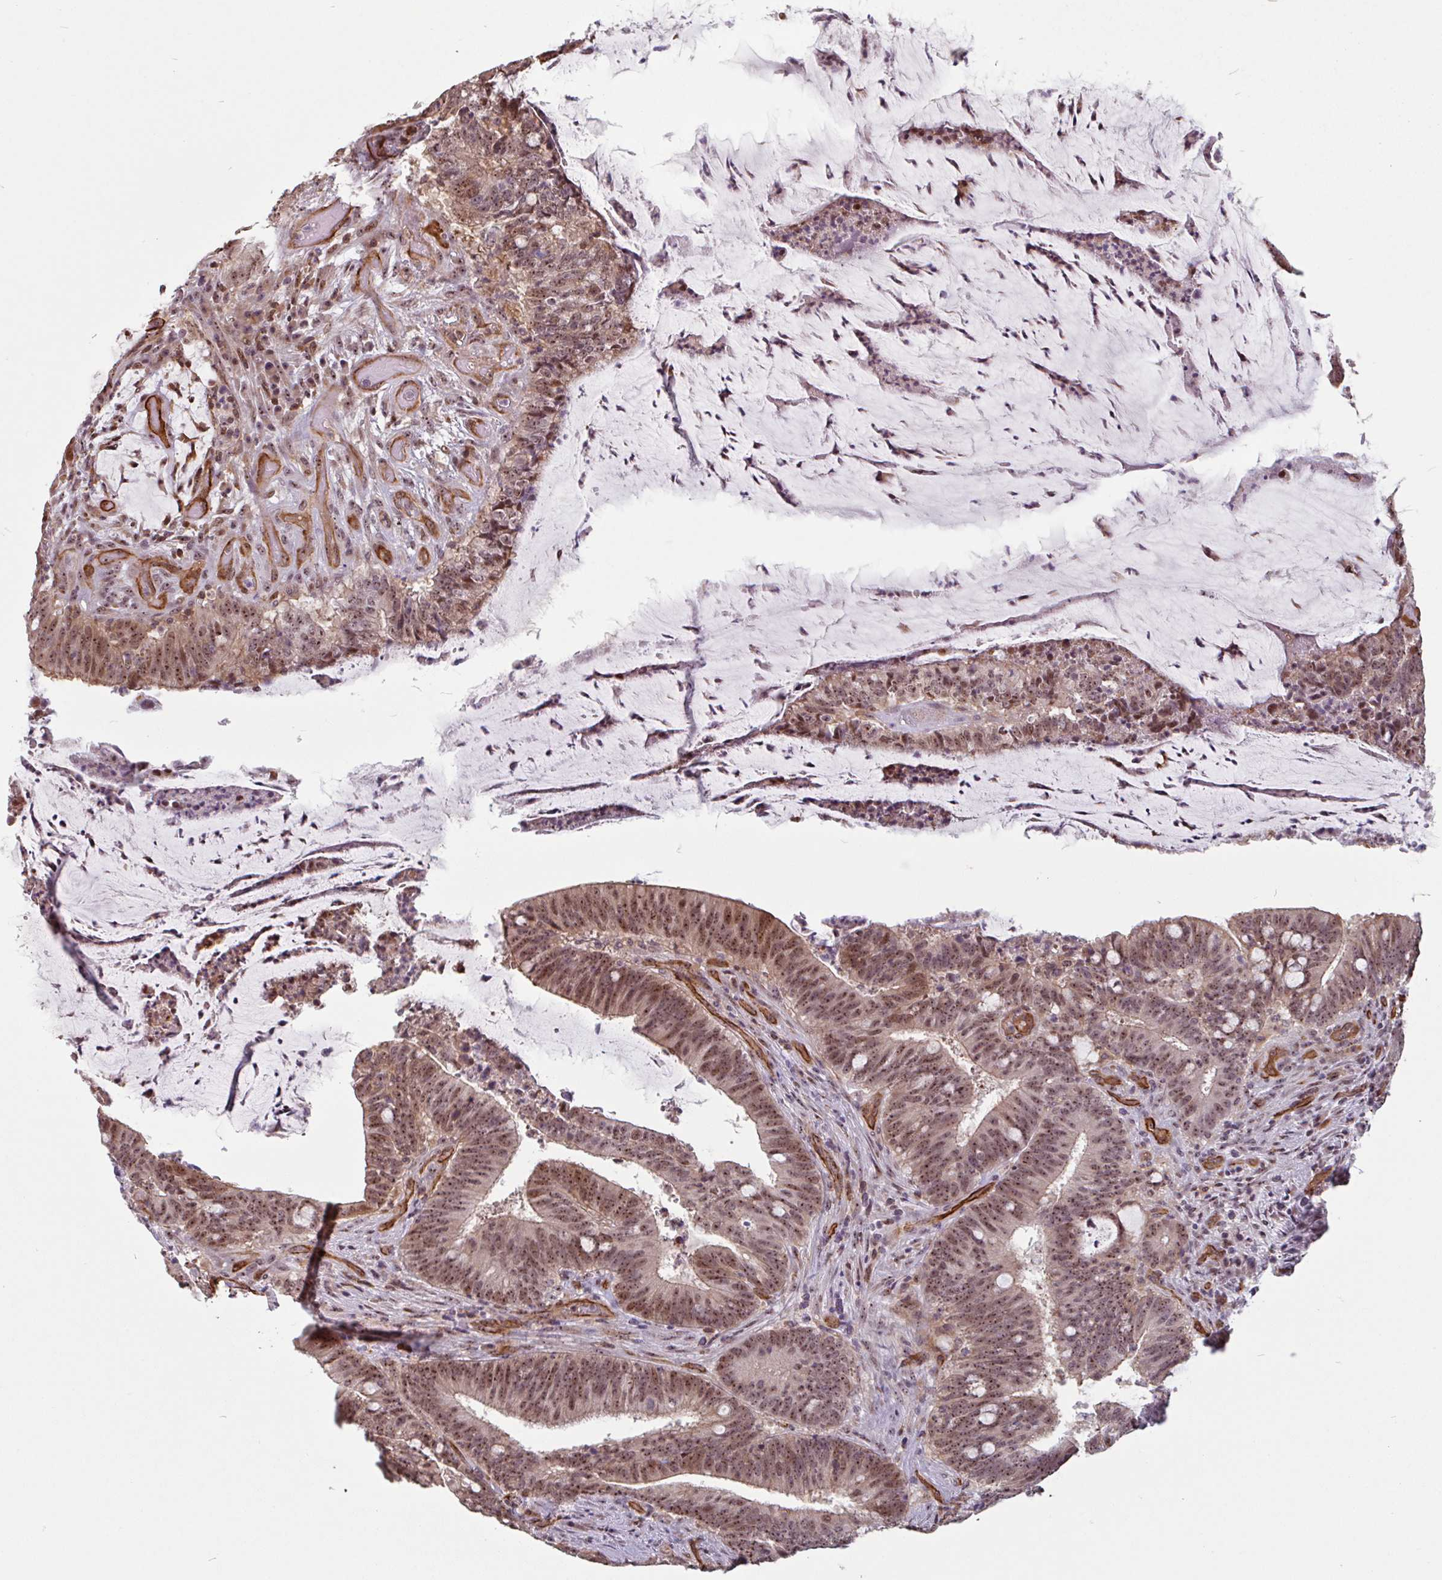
{"staining": {"intensity": "moderate", "quantity": ">75%", "location": "nuclear"}, "tissue": "colorectal cancer", "cell_type": "Tumor cells", "image_type": "cancer", "snomed": [{"axis": "morphology", "description": "Adenocarcinoma, NOS"}, {"axis": "topography", "description": "Colon"}], "caption": "Immunohistochemical staining of colorectal cancer (adenocarcinoma) shows medium levels of moderate nuclear protein expression in approximately >75% of tumor cells.", "gene": "ZNF689", "patient": {"sex": "female", "age": 43}}